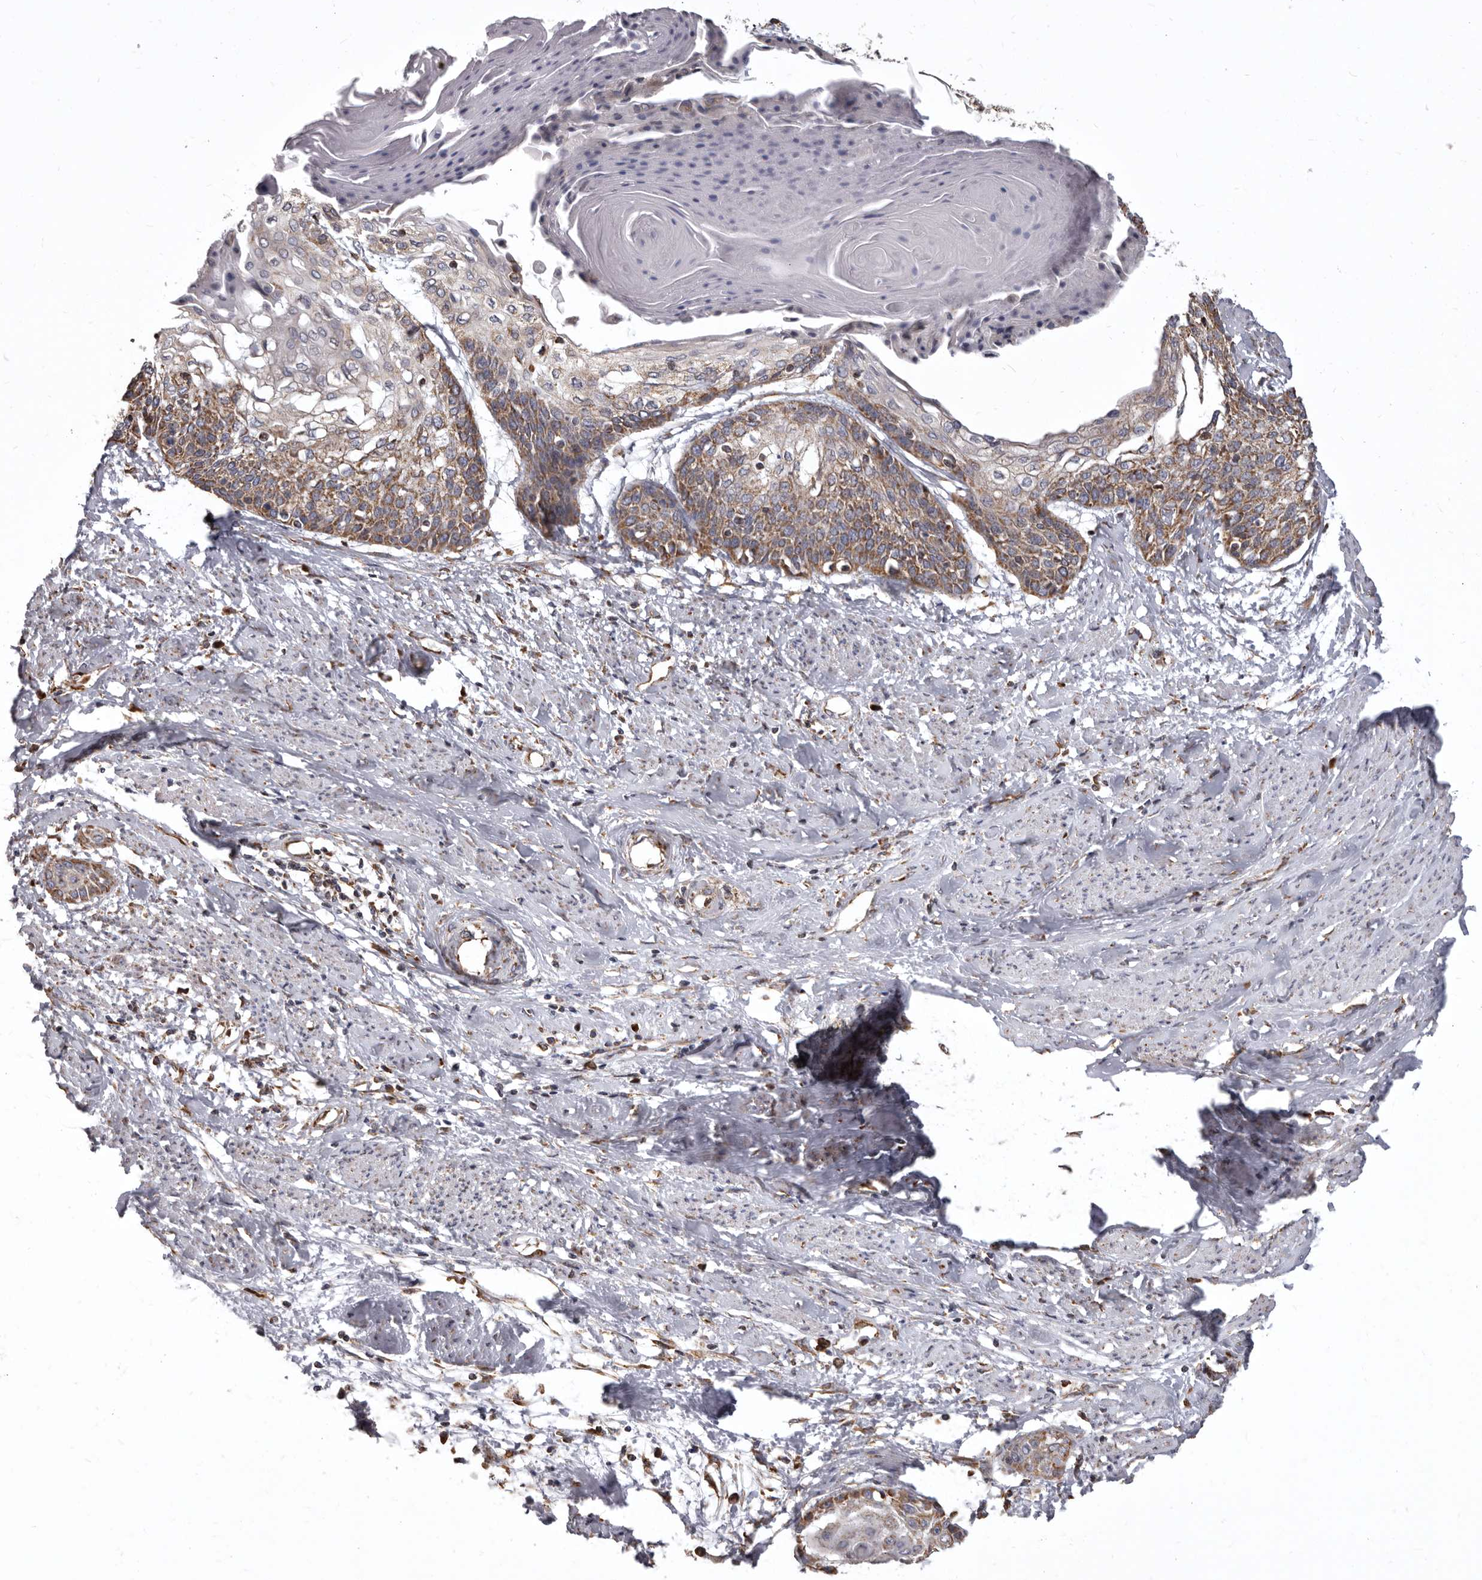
{"staining": {"intensity": "moderate", "quantity": ">75%", "location": "cytoplasmic/membranous"}, "tissue": "cervical cancer", "cell_type": "Tumor cells", "image_type": "cancer", "snomed": [{"axis": "morphology", "description": "Squamous cell carcinoma, NOS"}, {"axis": "topography", "description": "Cervix"}], "caption": "An immunohistochemistry (IHC) micrograph of neoplastic tissue is shown. Protein staining in brown shows moderate cytoplasmic/membranous positivity in squamous cell carcinoma (cervical) within tumor cells.", "gene": "CDK5RAP3", "patient": {"sex": "female", "age": 57}}